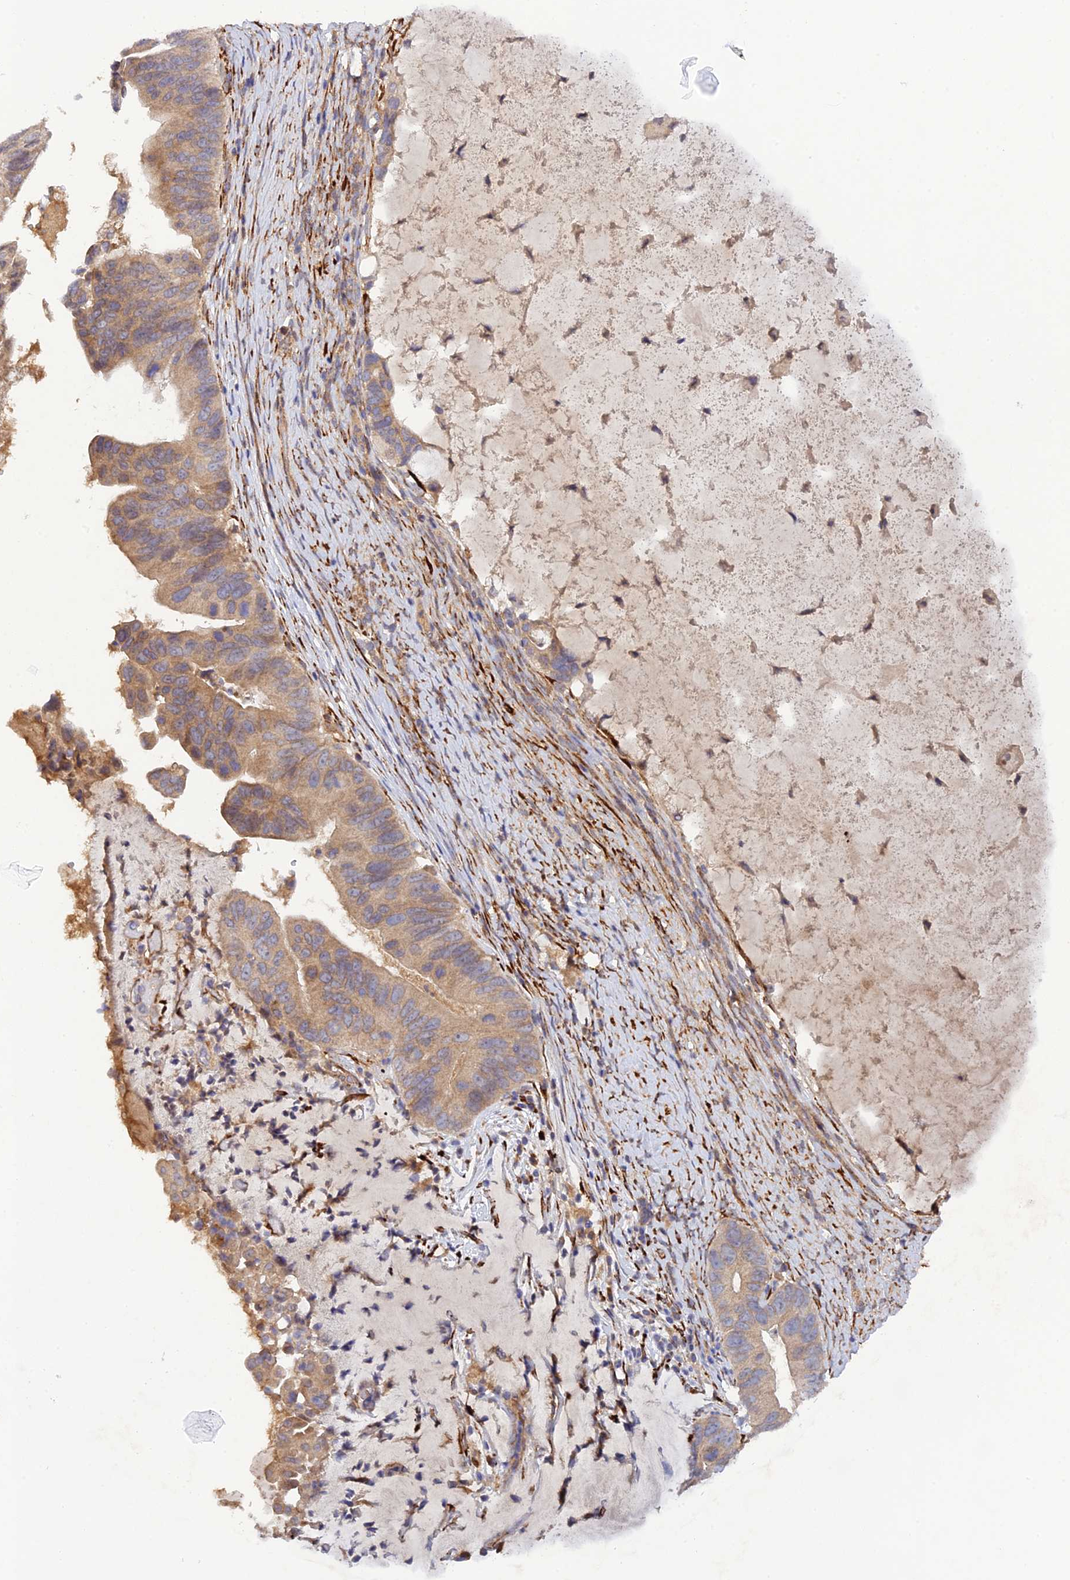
{"staining": {"intensity": "moderate", "quantity": ">75%", "location": "cytoplasmic/membranous"}, "tissue": "ovarian cancer", "cell_type": "Tumor cells", "image_type": "cancer", "snomed": [{"axis": "morphology", "description": "Cystadenocarcinoma, mucinous, NOS"}, {"axis": "topography", "description": "Ovary"}], "caption": "Immunohistochemical staining of human ovarian cancer (mucinous cystadenocarcinoma) exhibits medium levels of moderate cytoplasmic/membranous positivity in about >75% of tumor cells. (DAB (3,3'-diaminobenzidine) = brown stain, brightfield microscopy at high magnification).", "gene": "P3H3", "patient": {"sex": "female", "age": 61}}